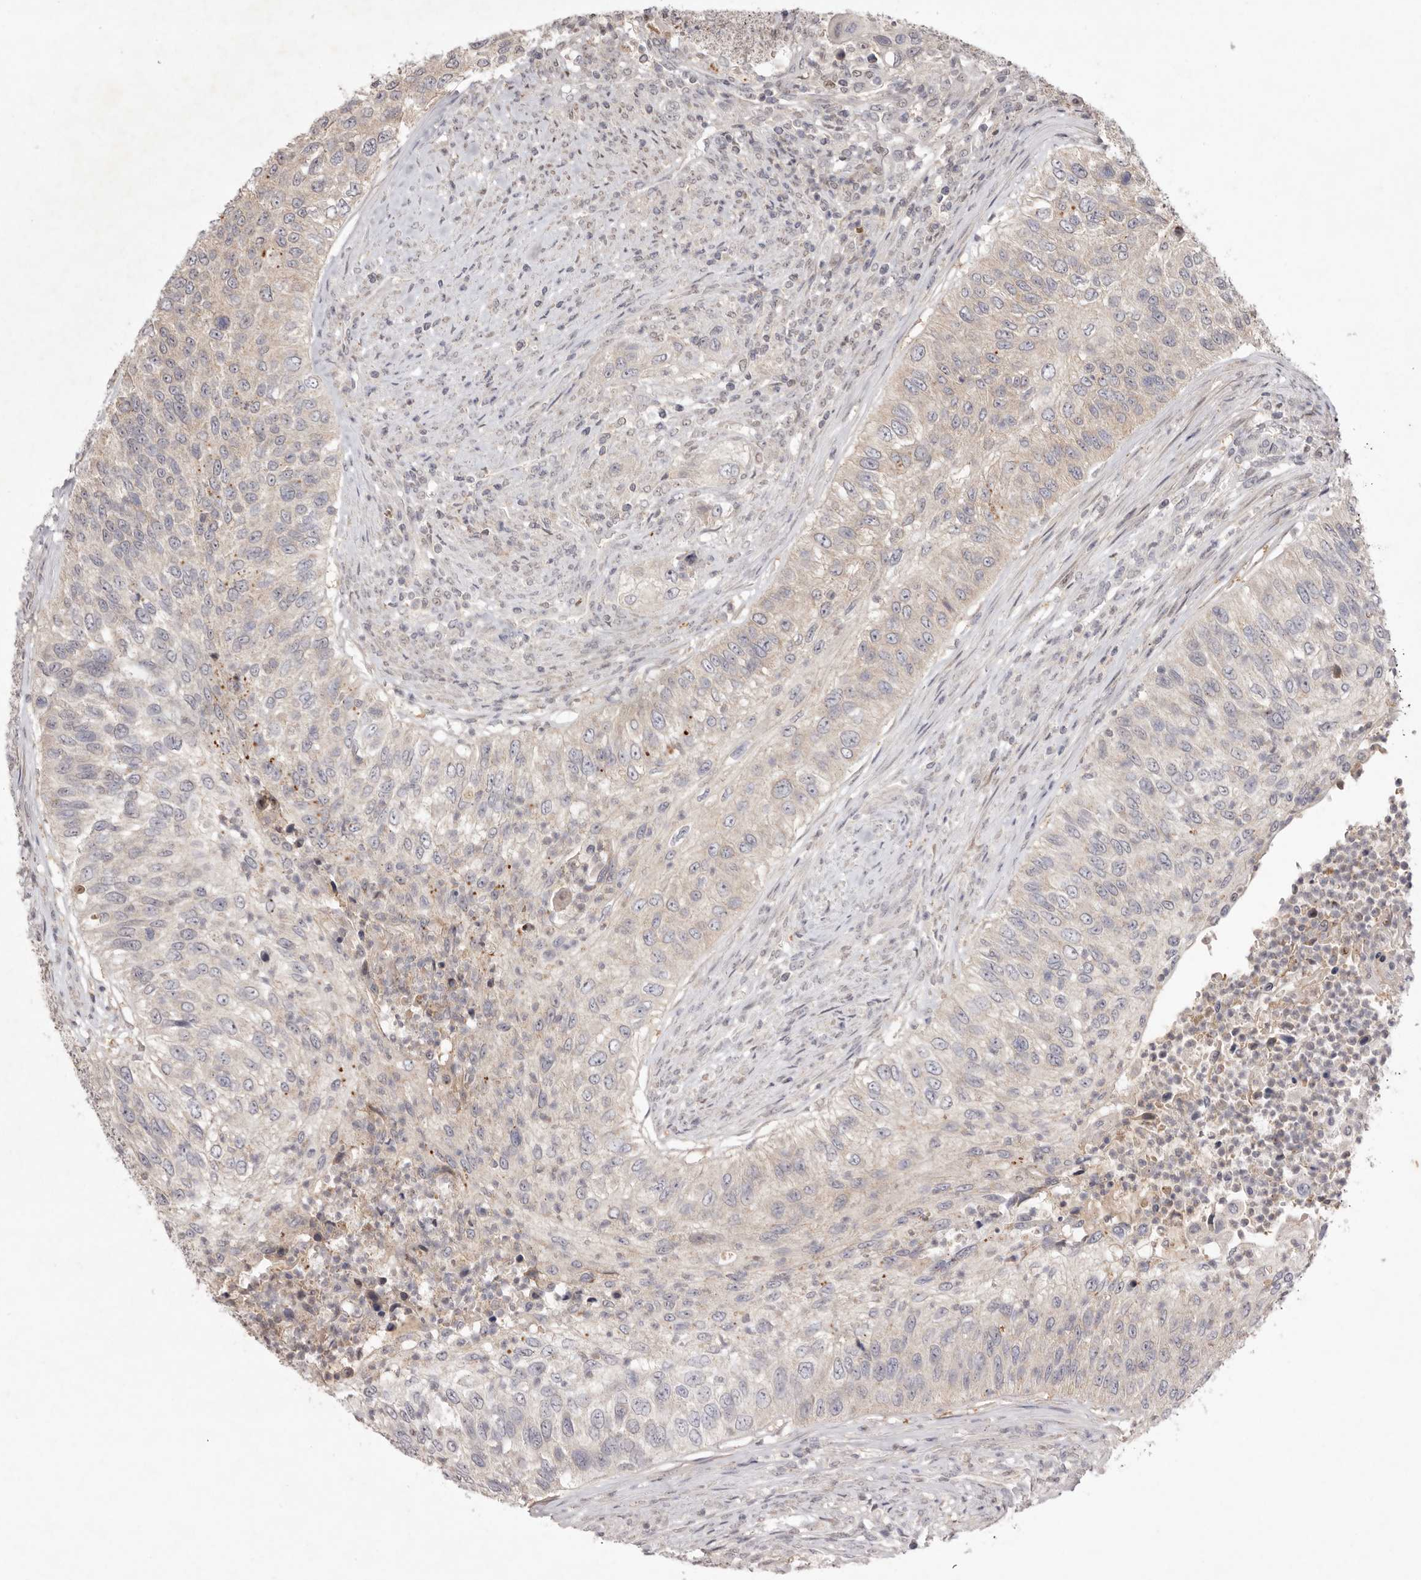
{"staining": {"intensity": "weak", "quantity": "<25%", "location": "cytoplasmic/membranous"}, "tissue": "urothelial cancer", "cell_type": "Tumor cells", "image_type": "cancer", "snomed": [{"axis": "morphology", "description": "Urothelial carcinoma, High grade"}, {"axis": "topography", "description": "Urinary bladder"}], "caption": "Tumor cells show no significant expression in urothelial cancer. (Brightfield microscopy of DAB (3,3'-diaminobenzidine) immunohistochemistry at high magnification).", "gene": "TADA1", "patient": {"sex": "female", "age": 60}}